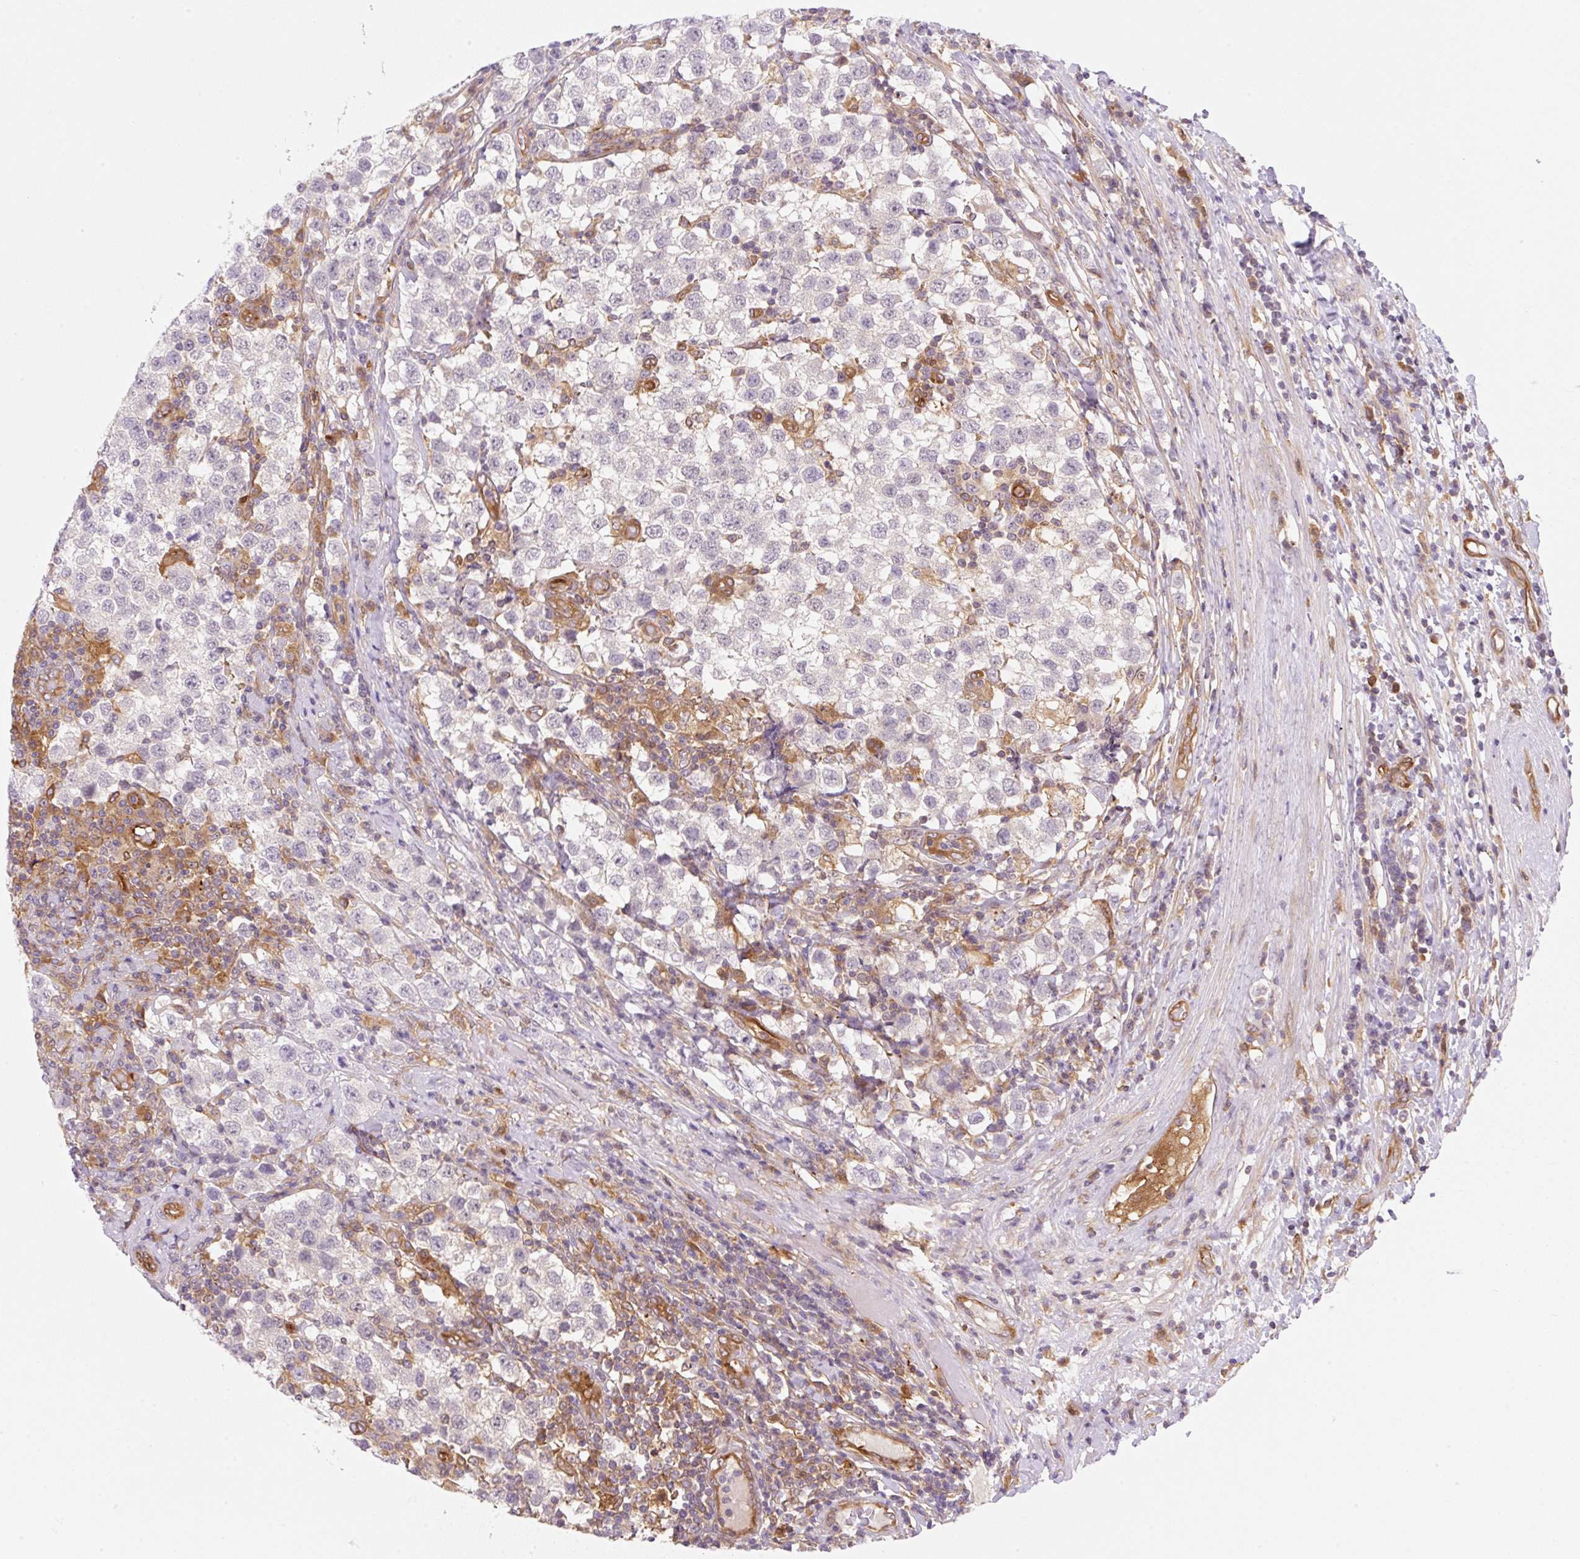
{"staining": {"intensity": "negative", "quantity": "none", "location": "none"}, "tissue": "testis cancer", "cell_type": "Tumor cells", "image_type": "cancer", "snomed": [{"axis": "morphology", "description": "Seminoma, NOS"}, {"axis": "topography", "description": "Testis"}], "caption": "A photomicrograph of human testis cancer (seminoma) is negative for staining in tumor cells.", "gene": "OMA1", "patient": {"sex": "male", "age": 34}}